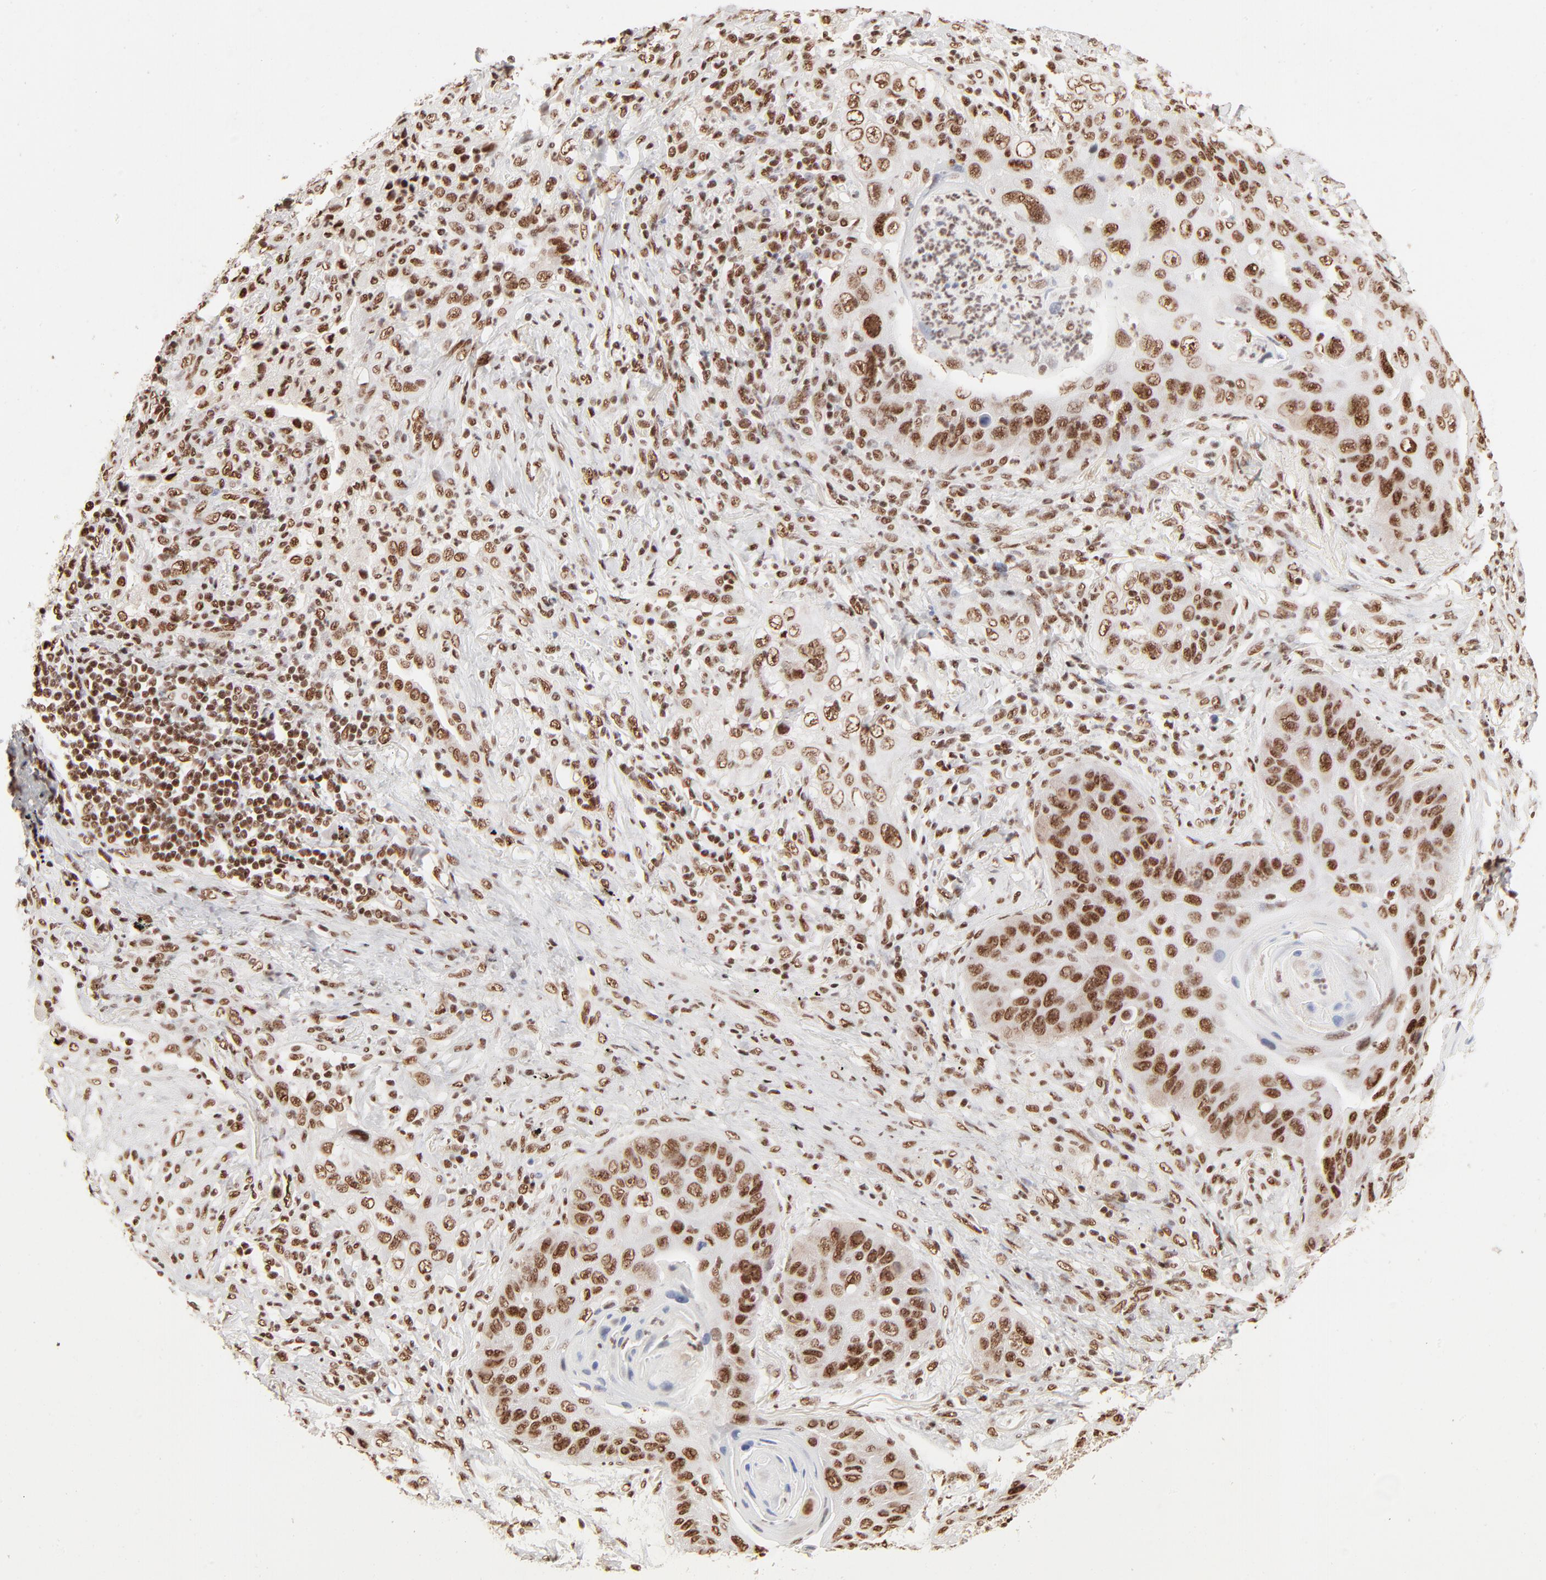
{"staining": {"intensity": "strong", "quantity": ">75%", "location": "nuclear"}, "tissue": "lung cancer", "cell_type": "Tumor cells", "image_type": "cancer", "snomed": [{"axis": "morphology", "description": "Squamous cell carcinoma, NOS"}, {"axis": "topography", "description": "Lung"}], "caption": "Immunohistochemistry (IHC) staining of lung cancer (squamous cell carcinoma), which demonstrates high levels of strong nuclear expression in about >75% of tumor cells indicating strong nuclear protein expression. The staining was performed using DAB (3,3'-diaminobenzidine) (brown) for protein detection and nuclei were counterstained in hematoxylin (blue).", "gene": "TARDBP", "patient": {"sex": "female", "age": 67}}